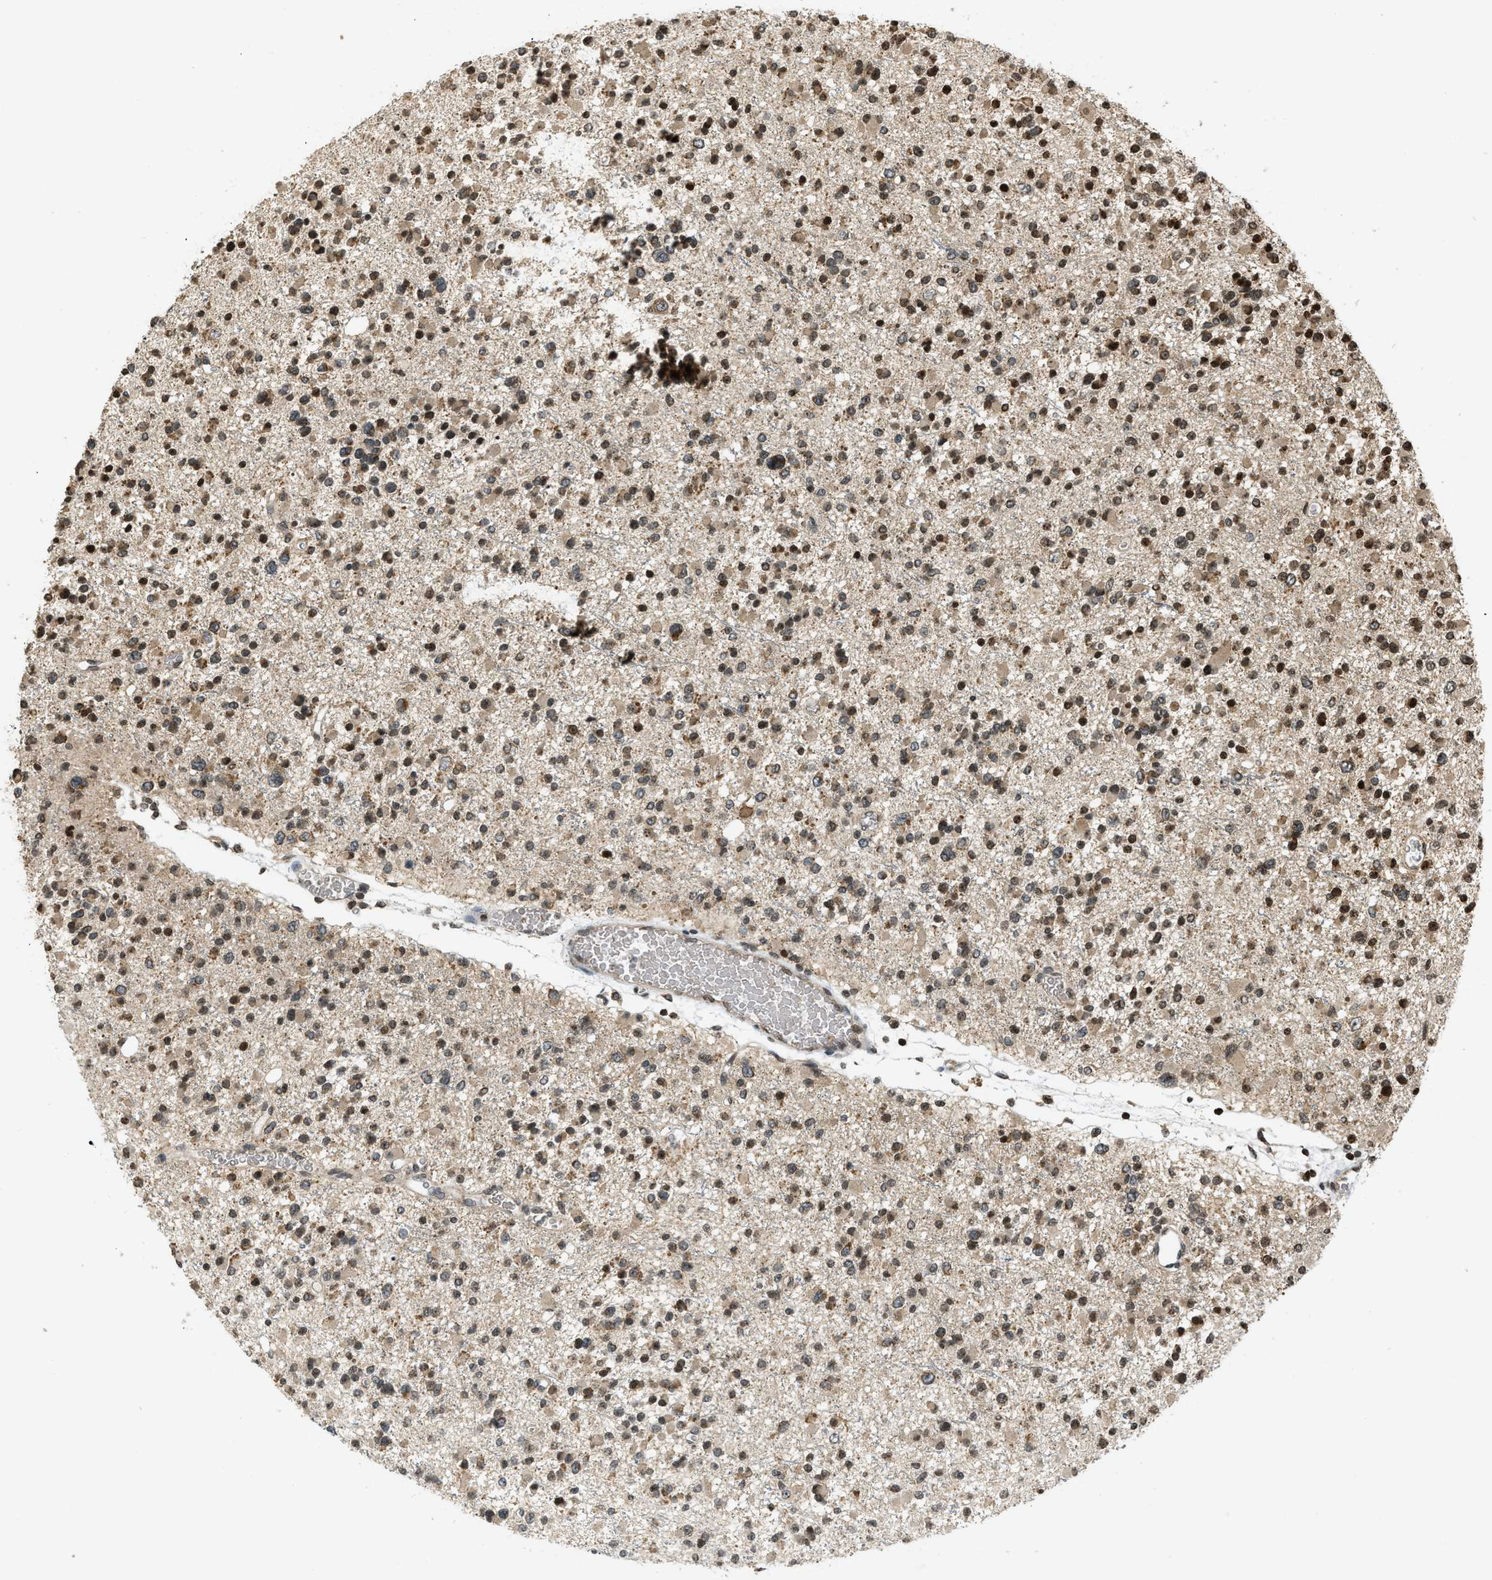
{"staining": {"intensity": "moderate", "quantity": ">75%", "location": "nuclear"}, "tissue": "glioma", "cell_type": "Tumor cells", "image_type": "cancer", "snomed": [{"axis": "morphology", "description": "Glioma, malignant, Low grade"}, {"axis": "topography", "description": "Brain"}], "caption": "Protein staining of glioma tissue demonstrates moderate nuclear staining in approximately >75% of tumor cells.", "gene": "SIAH1", "patient": {"sex": "female", "age": 22}}